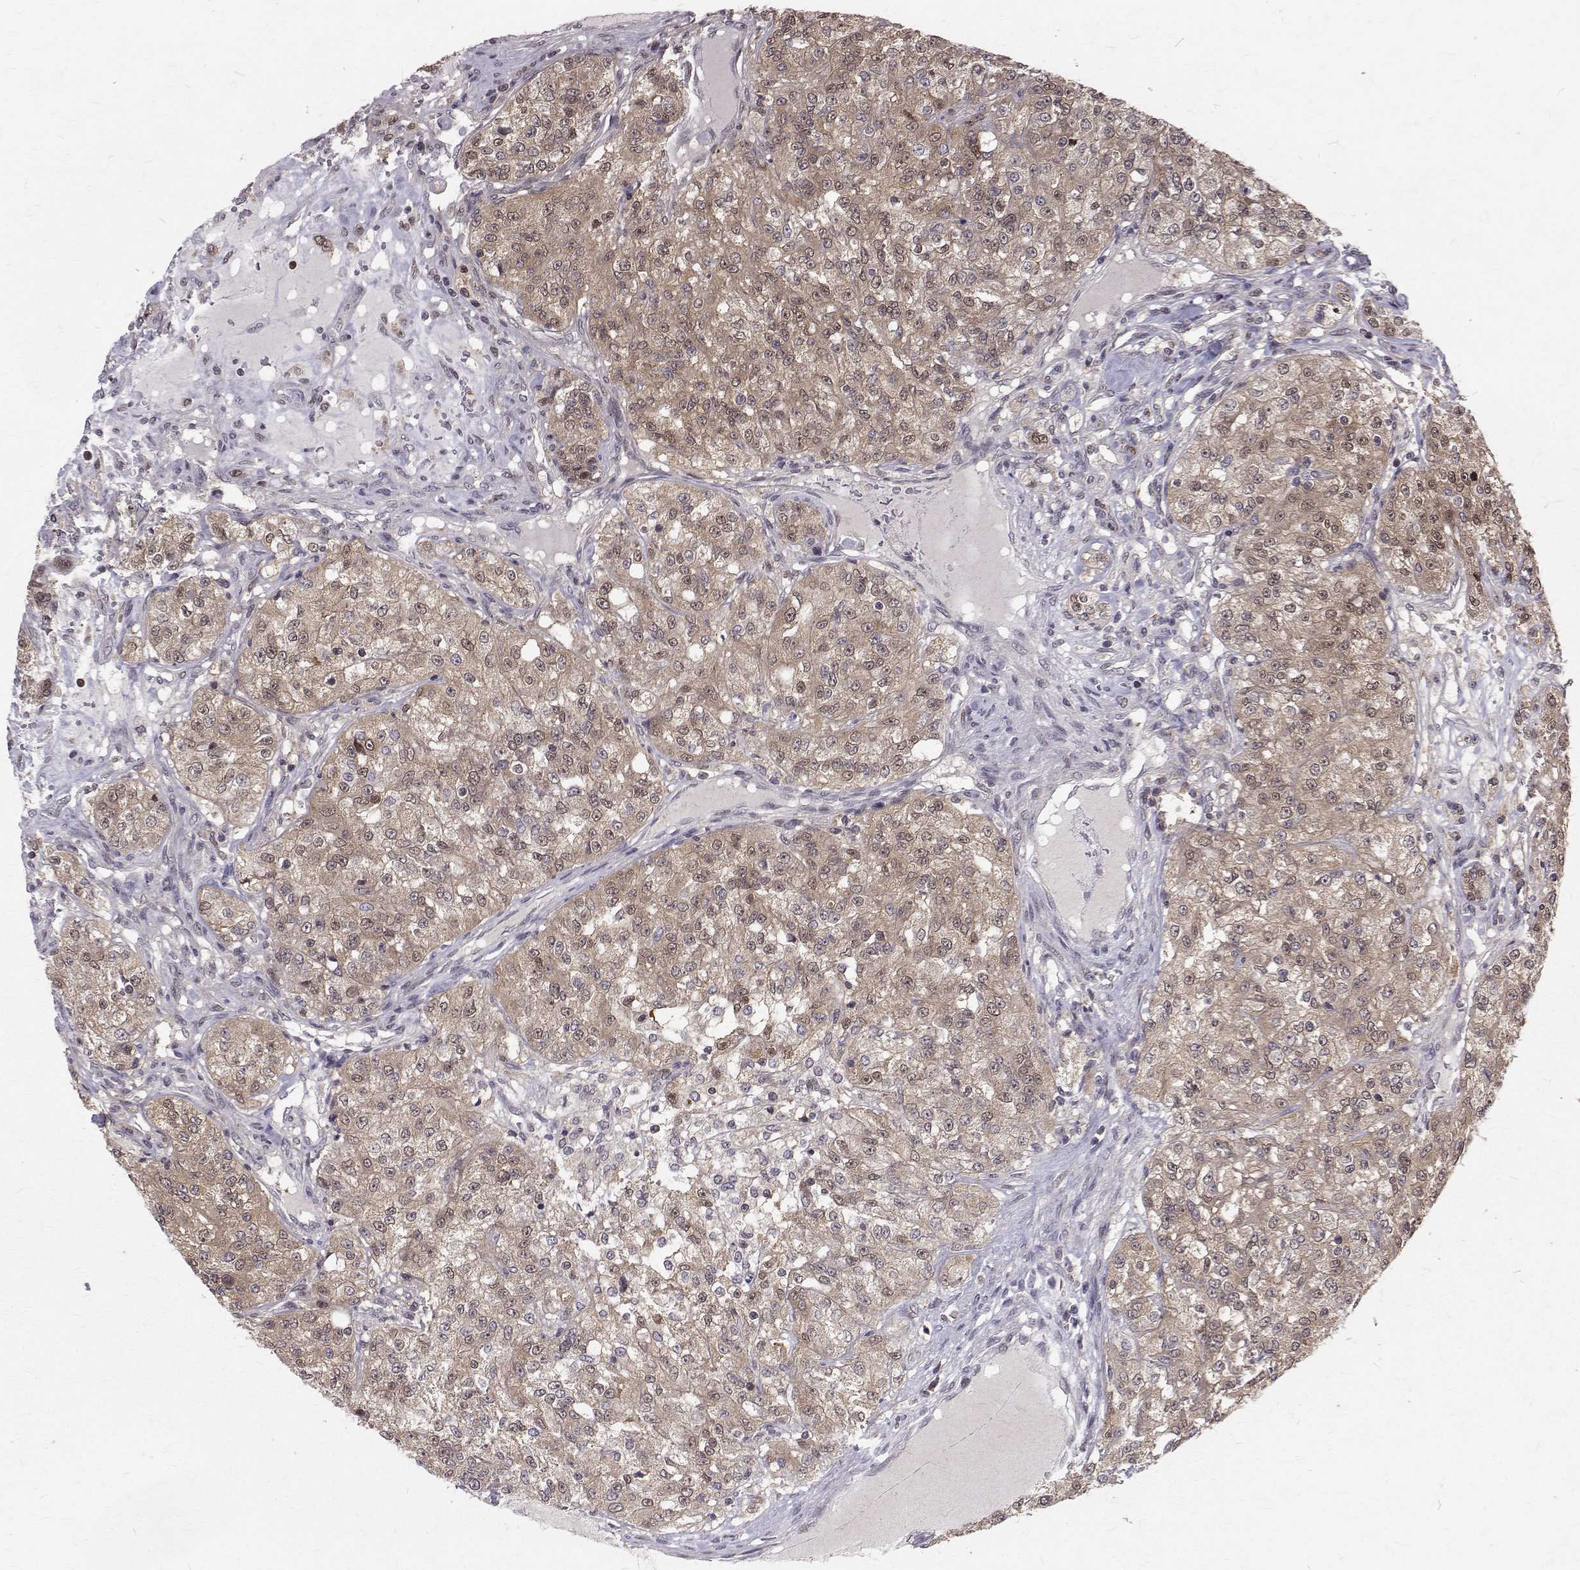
{"staining": {"intensity": "weak", "quantity": ">75%", "location": "cytoplasmic/membranous,nuclear"}, "tissue": "renal cancer", "cell_type": "Tumor cells", "image_type": "cancer", "snomed": [{"axis": "morphology", "description": "Adenocarcinoma, NOS"}, {"axis": "topography", "description": "Kidney"}], "caption": "The image shows staining of renal cancer, revealing weak cytoplasmic/membranous and nuclear protein expression (brown color) within tumor cells. The protein is stained brown, and the nuclei are stained in blue (DAB IHC with brightfield microscopy, high magnification).", "gene": "NIF3L1", "patient": {"sex": "female", "age": 63}}